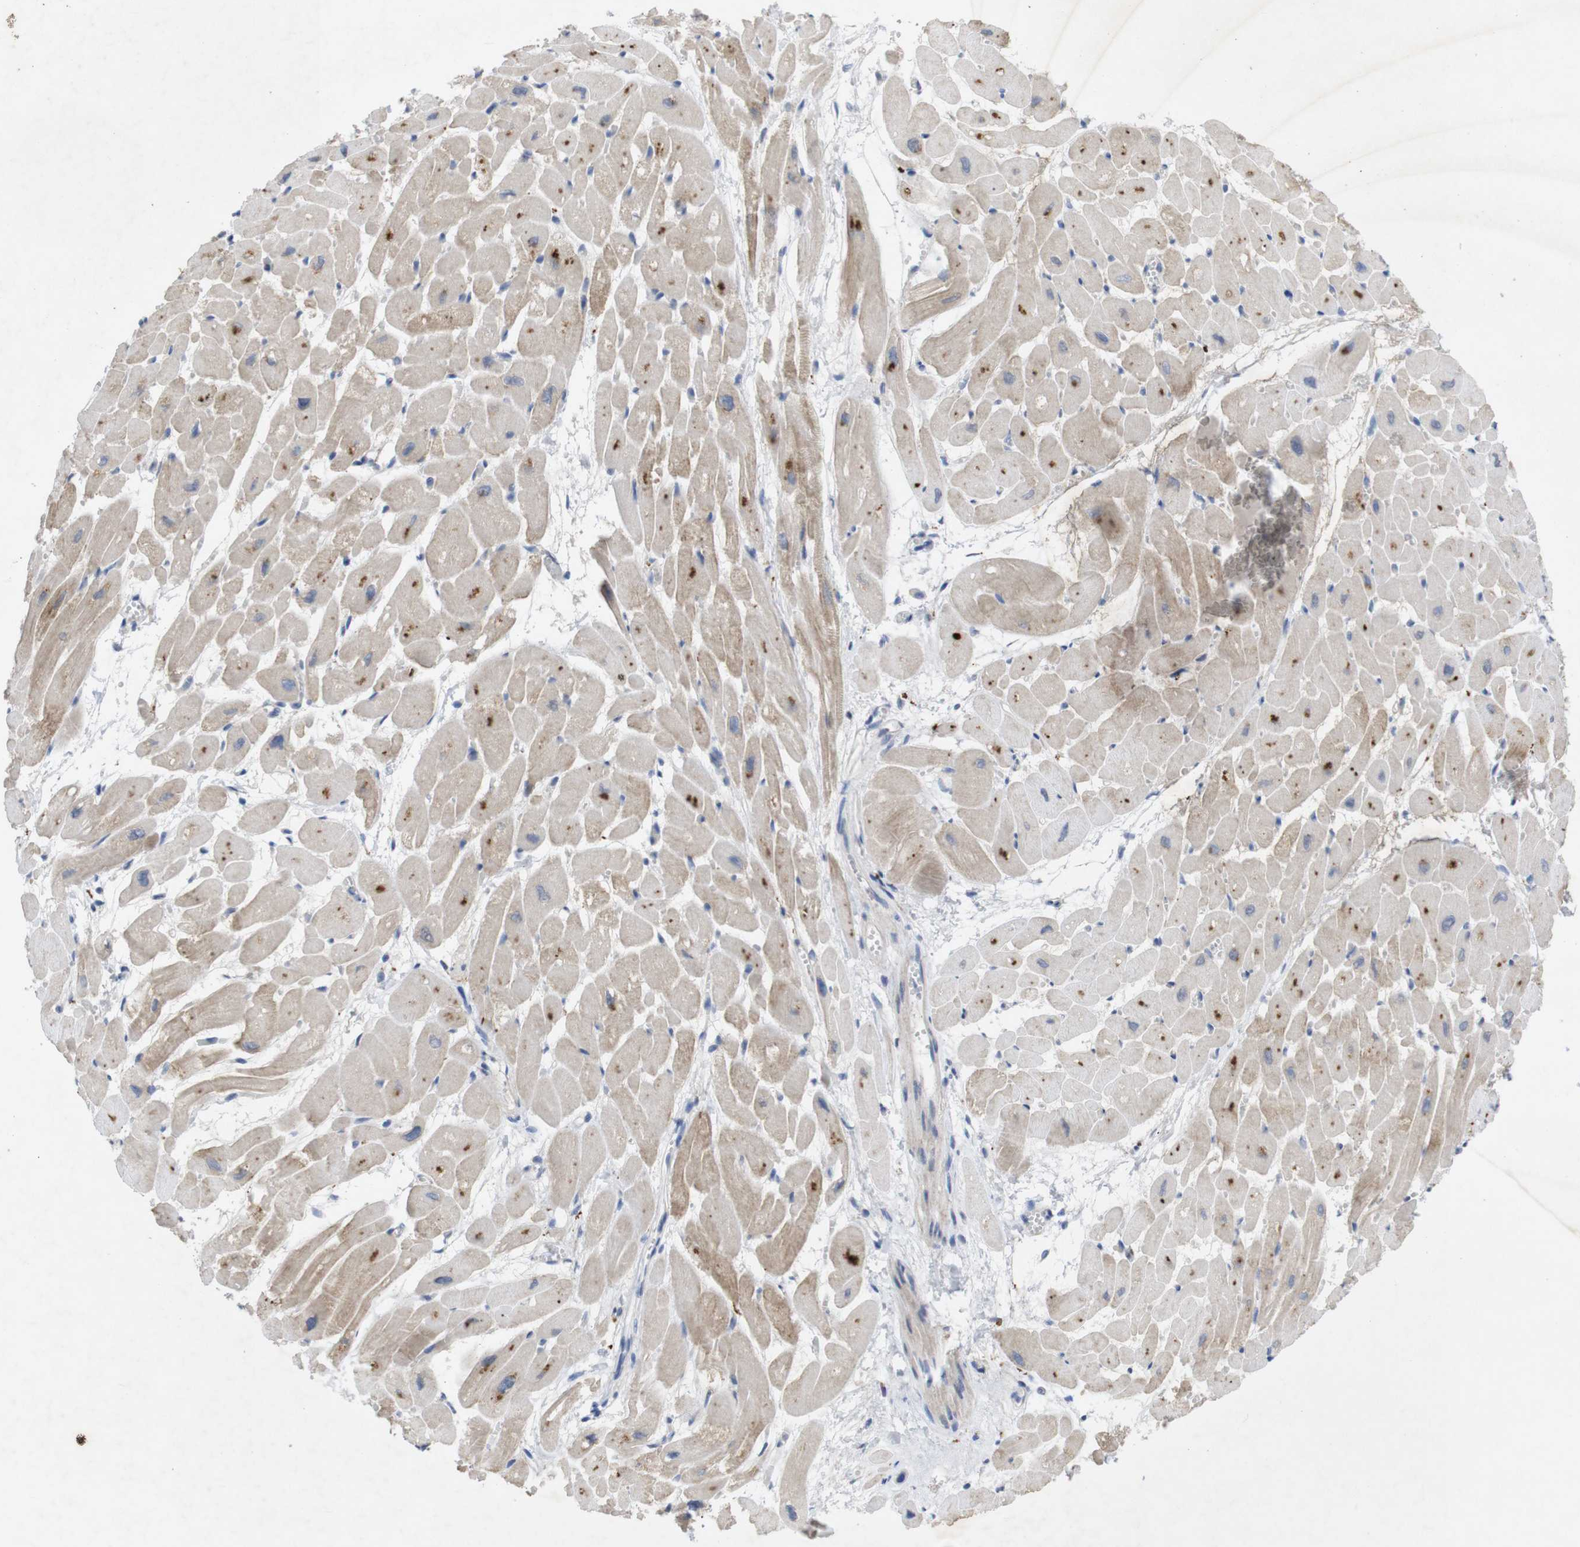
{"staining": {"intensity": "moderate", "quantity": ">75%", "location": "cytoplasmic/membranous"}, "tissue": "heart muscle", "cell_type": "Cardiomyocytes", "image_type": "normal", "snomed": [{"axis": "morphology", "description": "Normal tissue, NOS"}, {"axis": "topography", "description": "Heart"}], "caption": "Heart muscle stained with DAB (3,3'-diaminobenzidine) IHC shows medium levels of moderate cytoplasmic/membranous staining in approximately >75% of cardiomyocytes.", "gene": "BCAR3", "patient": {"sex": "male", "age": 45}}